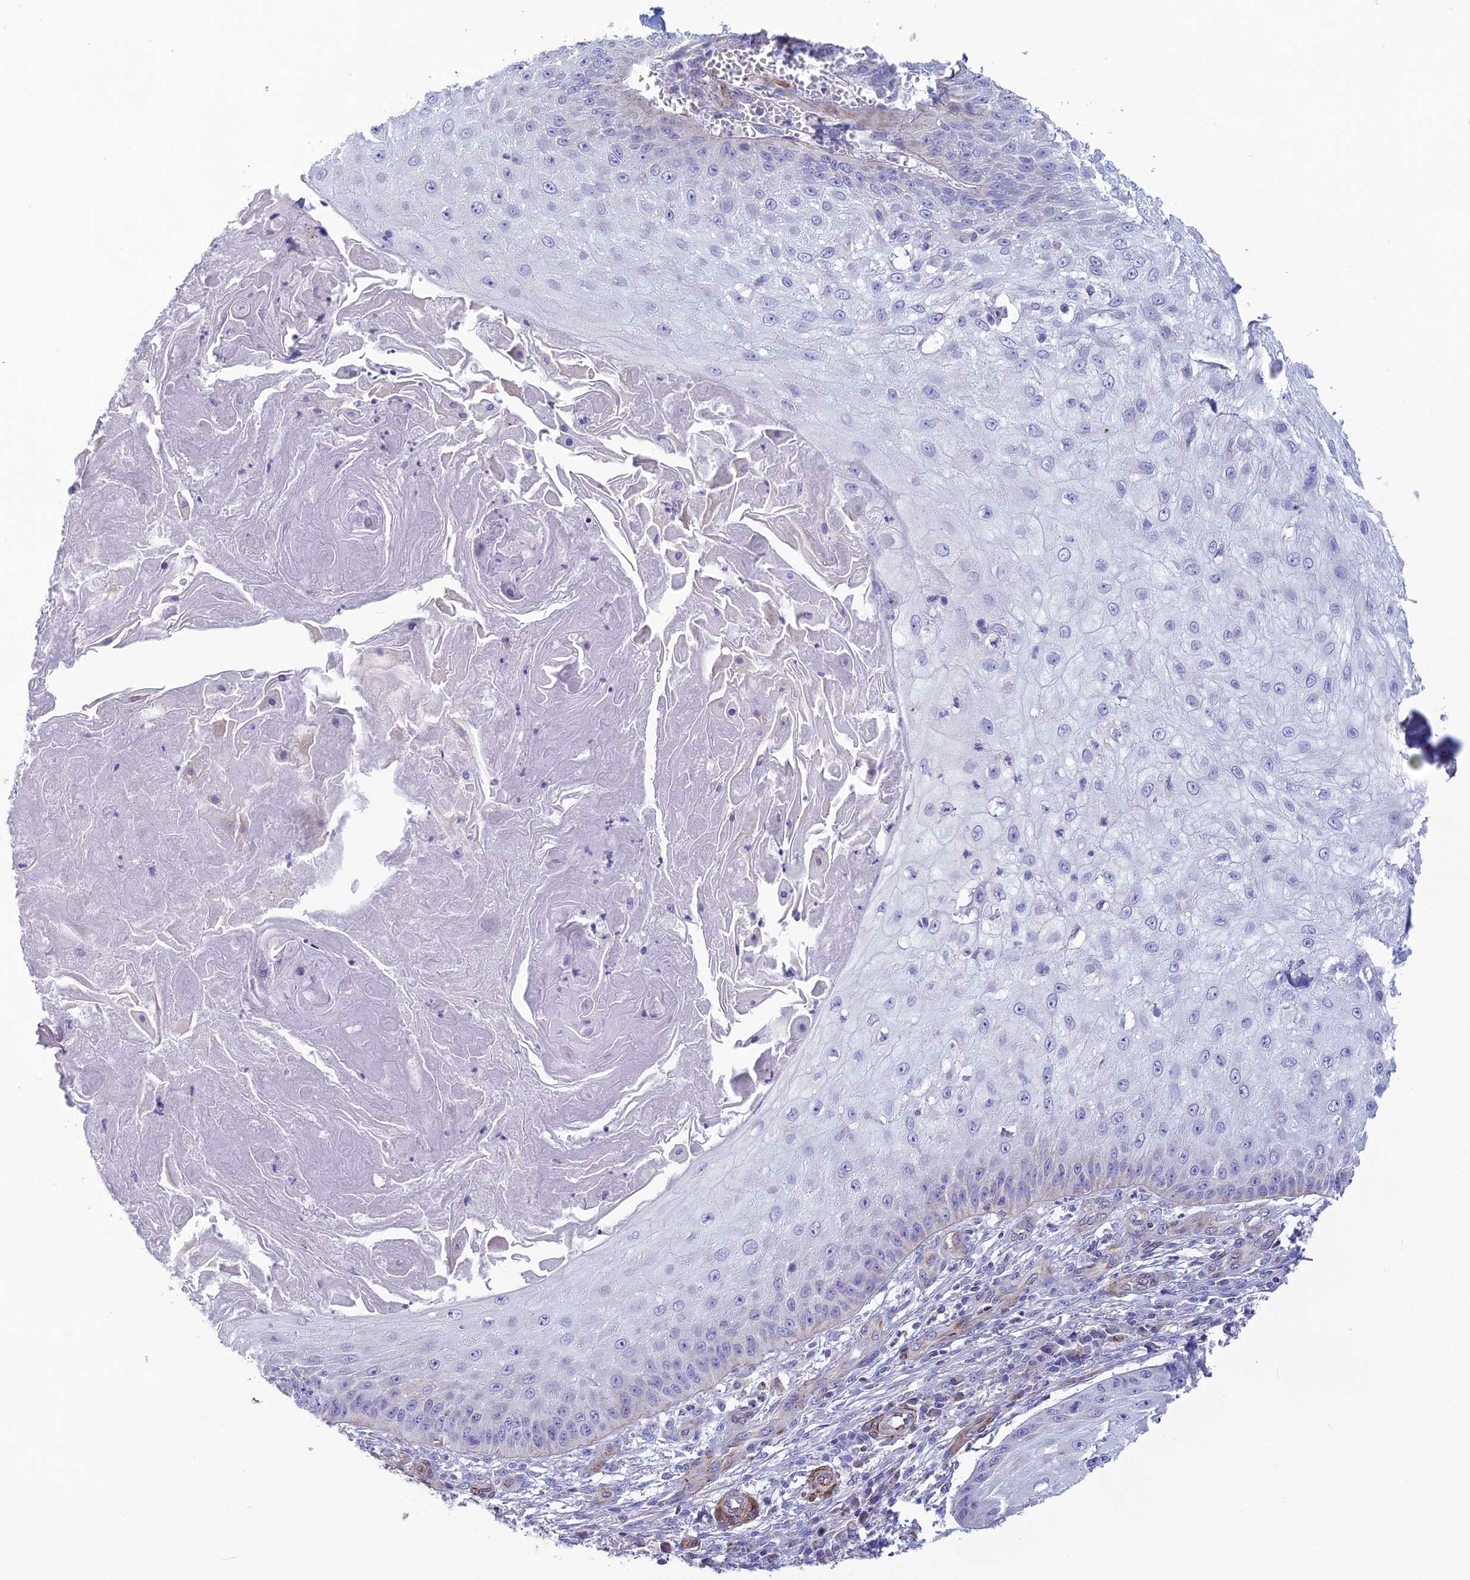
{"staining": {"intensity": "negative", "quantity": "none", "location": "none"}, "tissue": "skin cancer", "cell_type": "Tumor cells", "image_type": "cancer", "snomed": [{"axis": "morphology", "description": "Squamous cell carcinoma, NOS"}, {"axis": "topography", "description": "Skin"}], "caption": "This photomicrograph is of skin cancer (squamous cell carcinoma) stained with IHC to label a protein in brown with the nuclei are counter-stained blue. There is no positivity in tumor cells. (Stains: DAB immunohistochemistry (IHC) with hematoxylin counter stain, Microscopy: brightfield microscopy at high magnification).", "gene": "POMGNT1", "patient": {"sex": "male", "age": 70}}